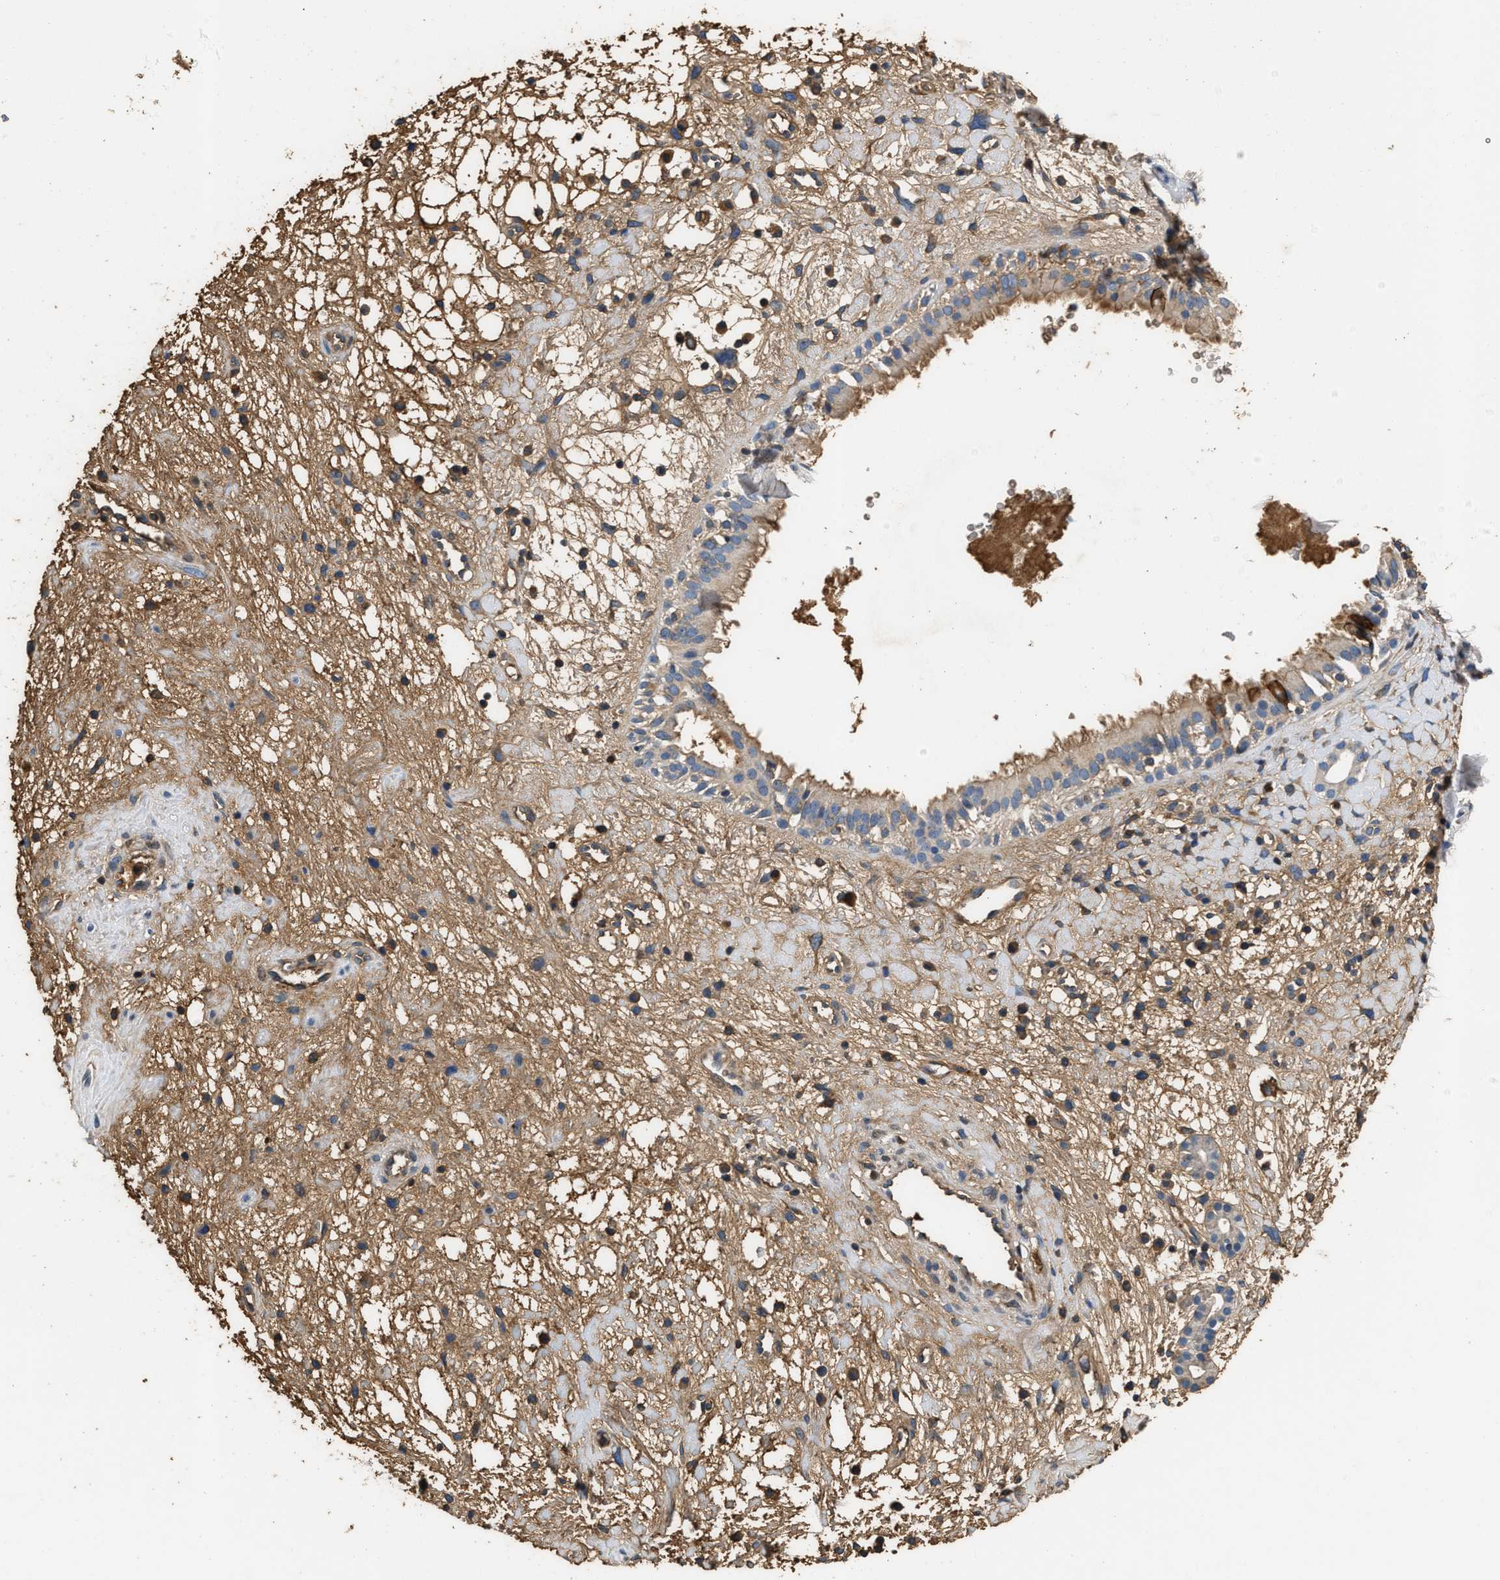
{"staining": {"intensity": "moderate", "quantity": ">75%", "location": "cytoplasmic/membranous"}, "tissue": "nasopharynx", "cell_type": "Respiratory epithelial cells", "image_type": "normal", "snomed": [{"axis": "morphology", "description": "Normal tissue, NOS"}, {"axis": "topography", "description": "Nasopharynx"}], "caption": "IHC photomicrograph of benign nasopharynx: nasopharynx stained using immunohistochemistry exhibits medium levels of moderate protein expression localized specifically in the cytoplasmic/membranous of respiratory epithelial cells, appearing as a cytoplasmic/membranous brown color.", "gene": "C3", "patient": {"sex": "male", "age": 22}}